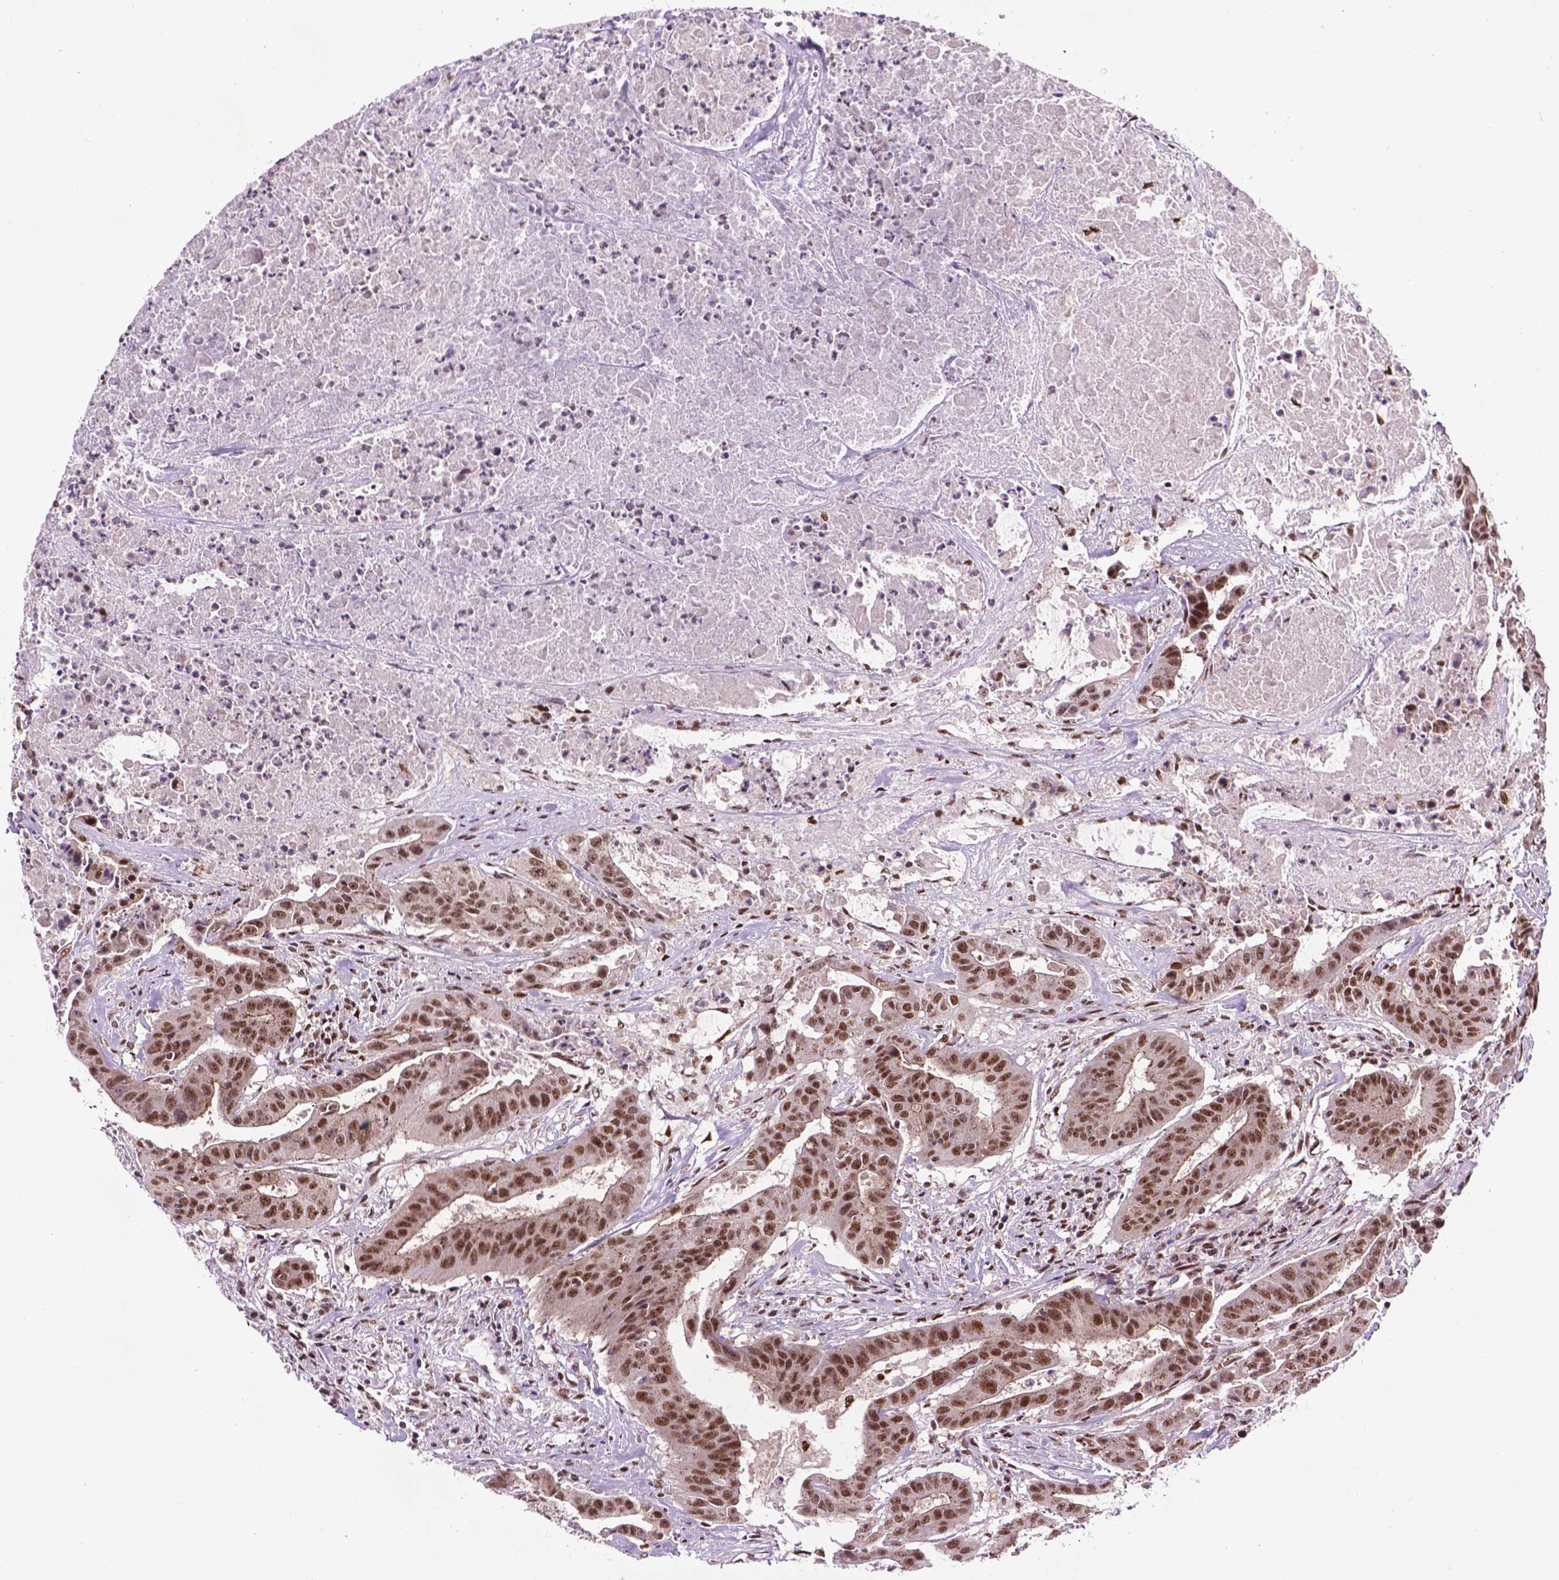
{"staining": {"intensity": "moderate", "quantity": ">75%", "location": "nuclear"}, "tissue": "colorectal cancer", "cell_type": "Tumor cells", "image_type": "cancer", "snomed": [{"axis": "morphology", "description": "Adenocarcinoma, NOS"}, {"axis": "topography", "description": "Colon"}], "caption": "Approximately >75% of tumor cells in colorectal cancer (adenocarcinoma) exhibit moderate nuclear protein positivity as visualized by brown immunohistochemical staining.", "gene": "EAF1", "patient": {"sex": "male", "age": 33}}